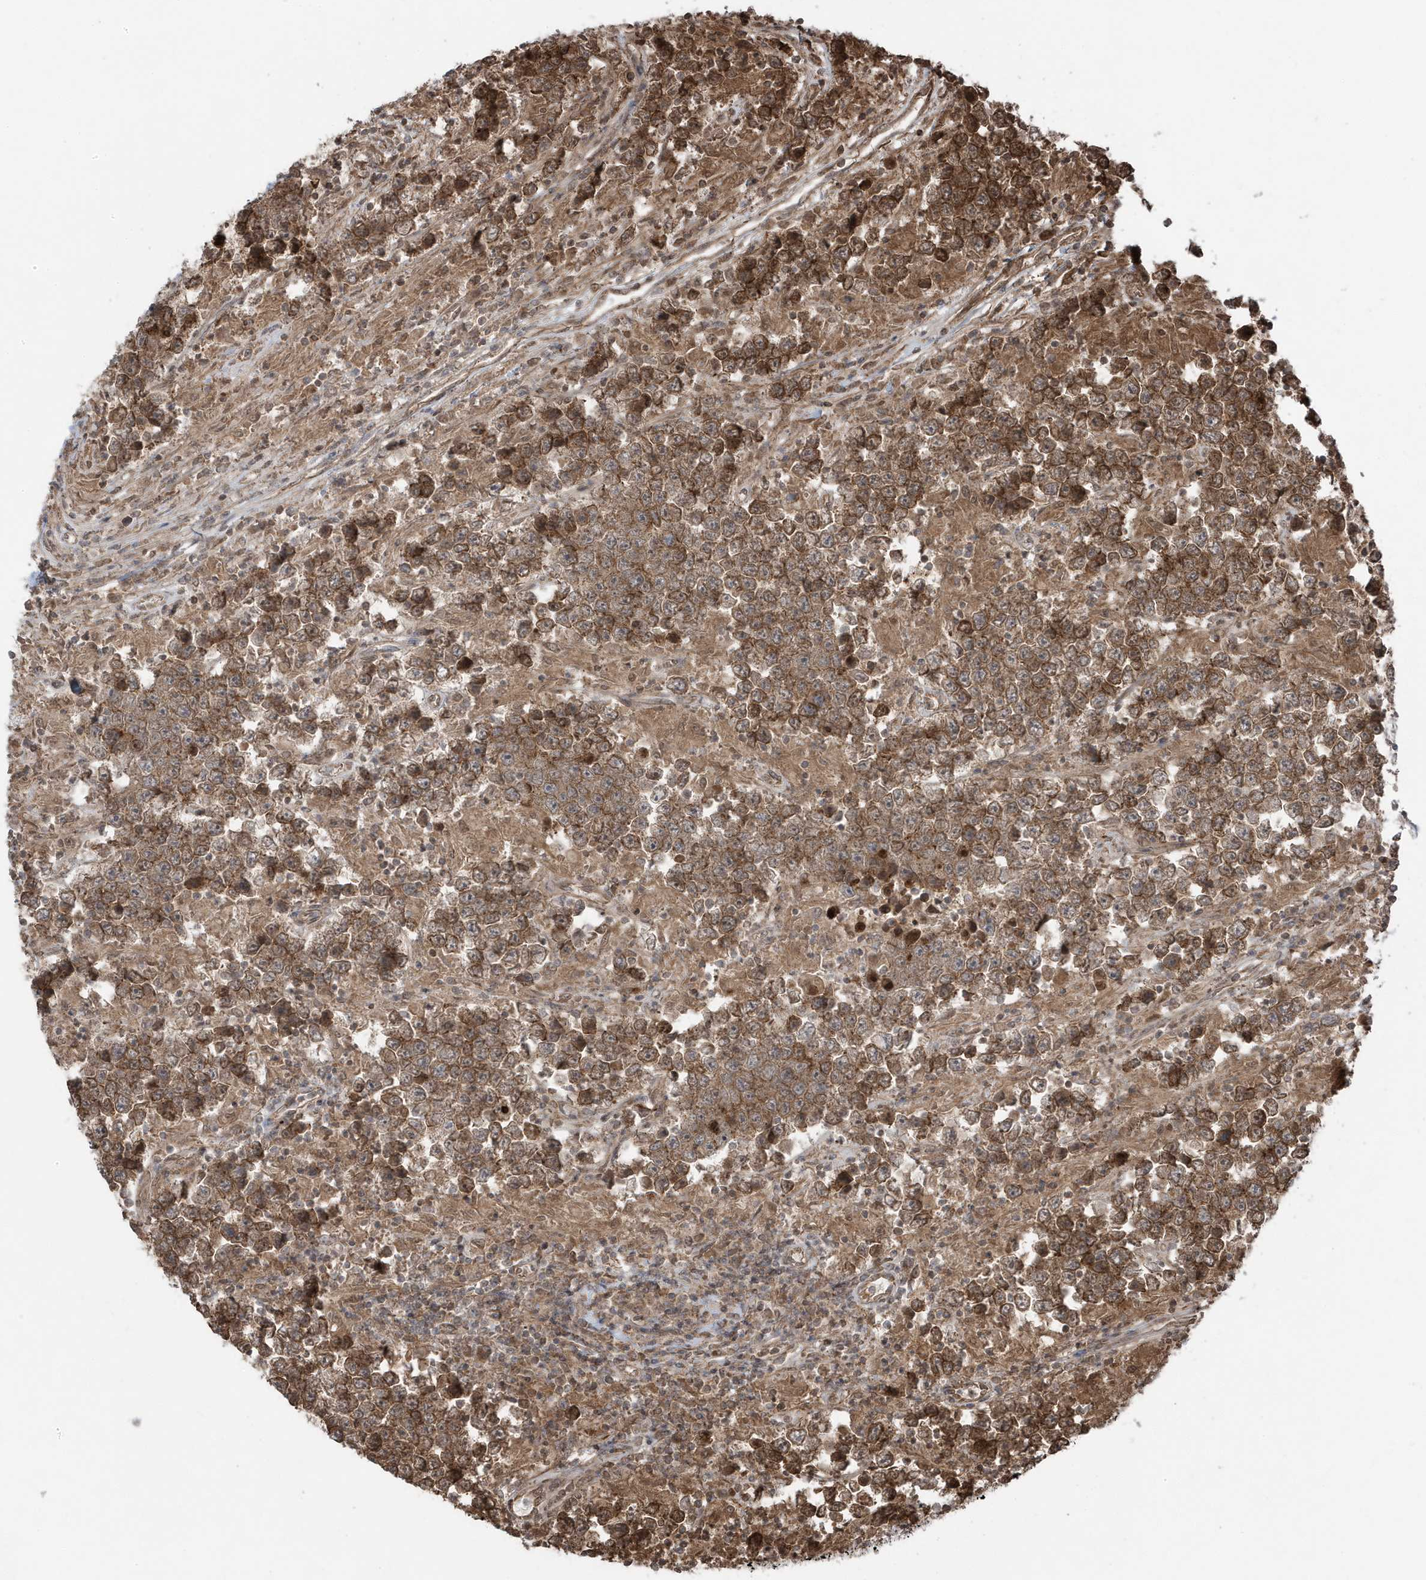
{"staining": {"intensity": "moderate", "quantity": ">75%", "location": "cytoplasmic/membranous"}, "tissue": "testis cancer", "cell_type": "Tumor cells", "image_type": "cancer", "snomed": [{"axis": "morphology", "description": "Normal tissue, NOS"}, {"axis": "morphology", "description": "Urothelial carcinoma, High grade"}, {"axis": "morphology", "description": "Seminoma, NOS"}, {"axis": "morphology", "description": "Carcinoma, Embryonal, NOS"}, {"axis": "topography", "description": "Urinary bladder"}, {"axis": "topography", "description": "Testis"}], "caption": "Immunohistochemical staining of high-grade urothelial carcinoma (testis) demonstrates medium levels of moderate cytoplasmic/membranous protein positivity in about >75% of tumor cells.", "gene": "MAPK1IP1L", "patient": {"sex": "male", "age": 41}}